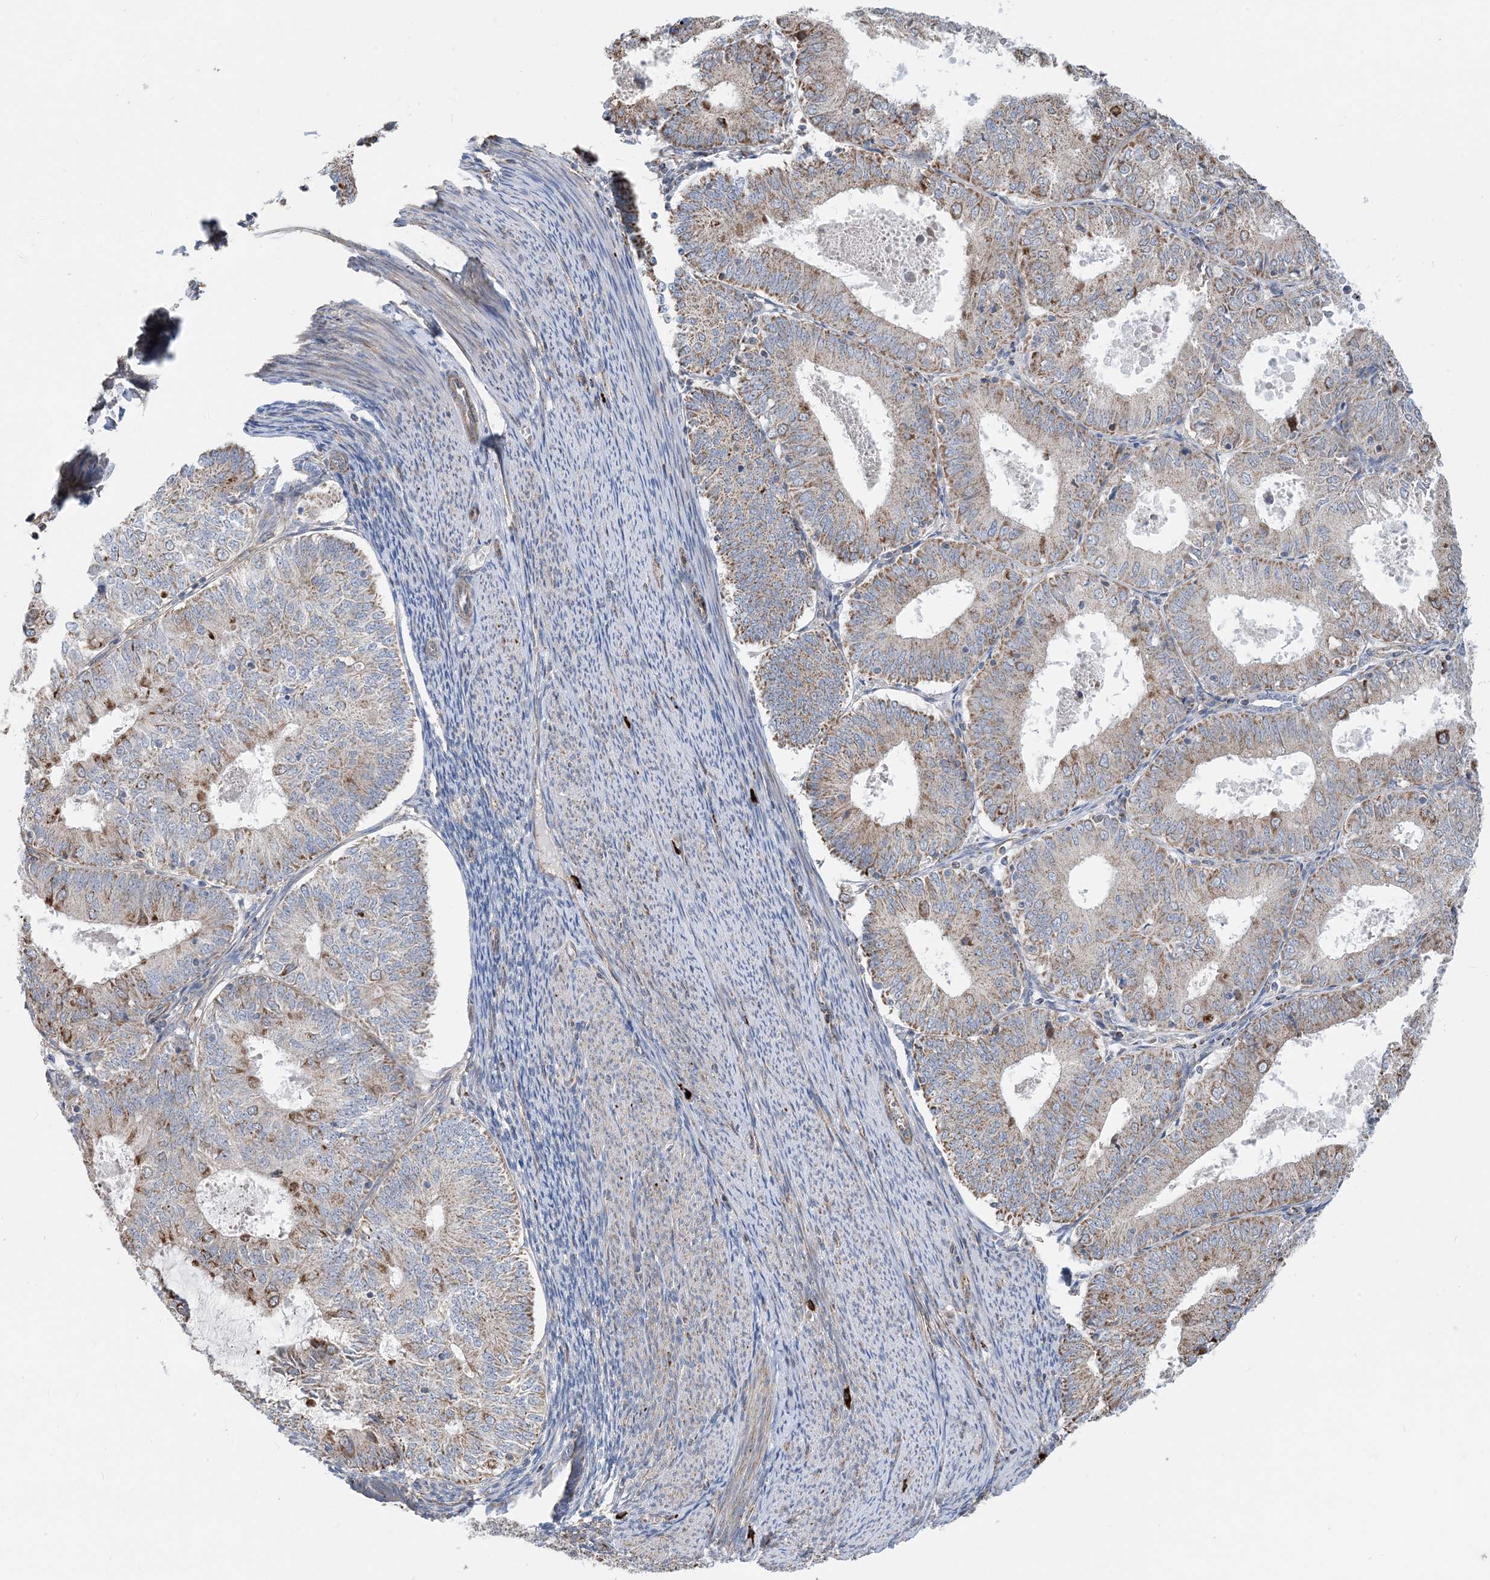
{"staining": {"intensity": "moderate", "quantity": "25%-75%", "location": "cytoplasmic/membranous"}, "tissue": "endometrial cancer", "cell_type": "Tumor cells", "image_type": "cancer", "snomed": [{"axis": "morphology", "description": "Adenocarcinoma, NOS"}, {"axis": "topography", "description": "Endometrium"}], "caption": "This photomicrograph displays immunohistochemistry staining of endometrial cancer, with medium moderate cytoplasmic/membranous staining in approximately 25%-75% of tumor cells.", "gene": "PCDHGA1", "patient": {"sex": "female", "age": 57}}